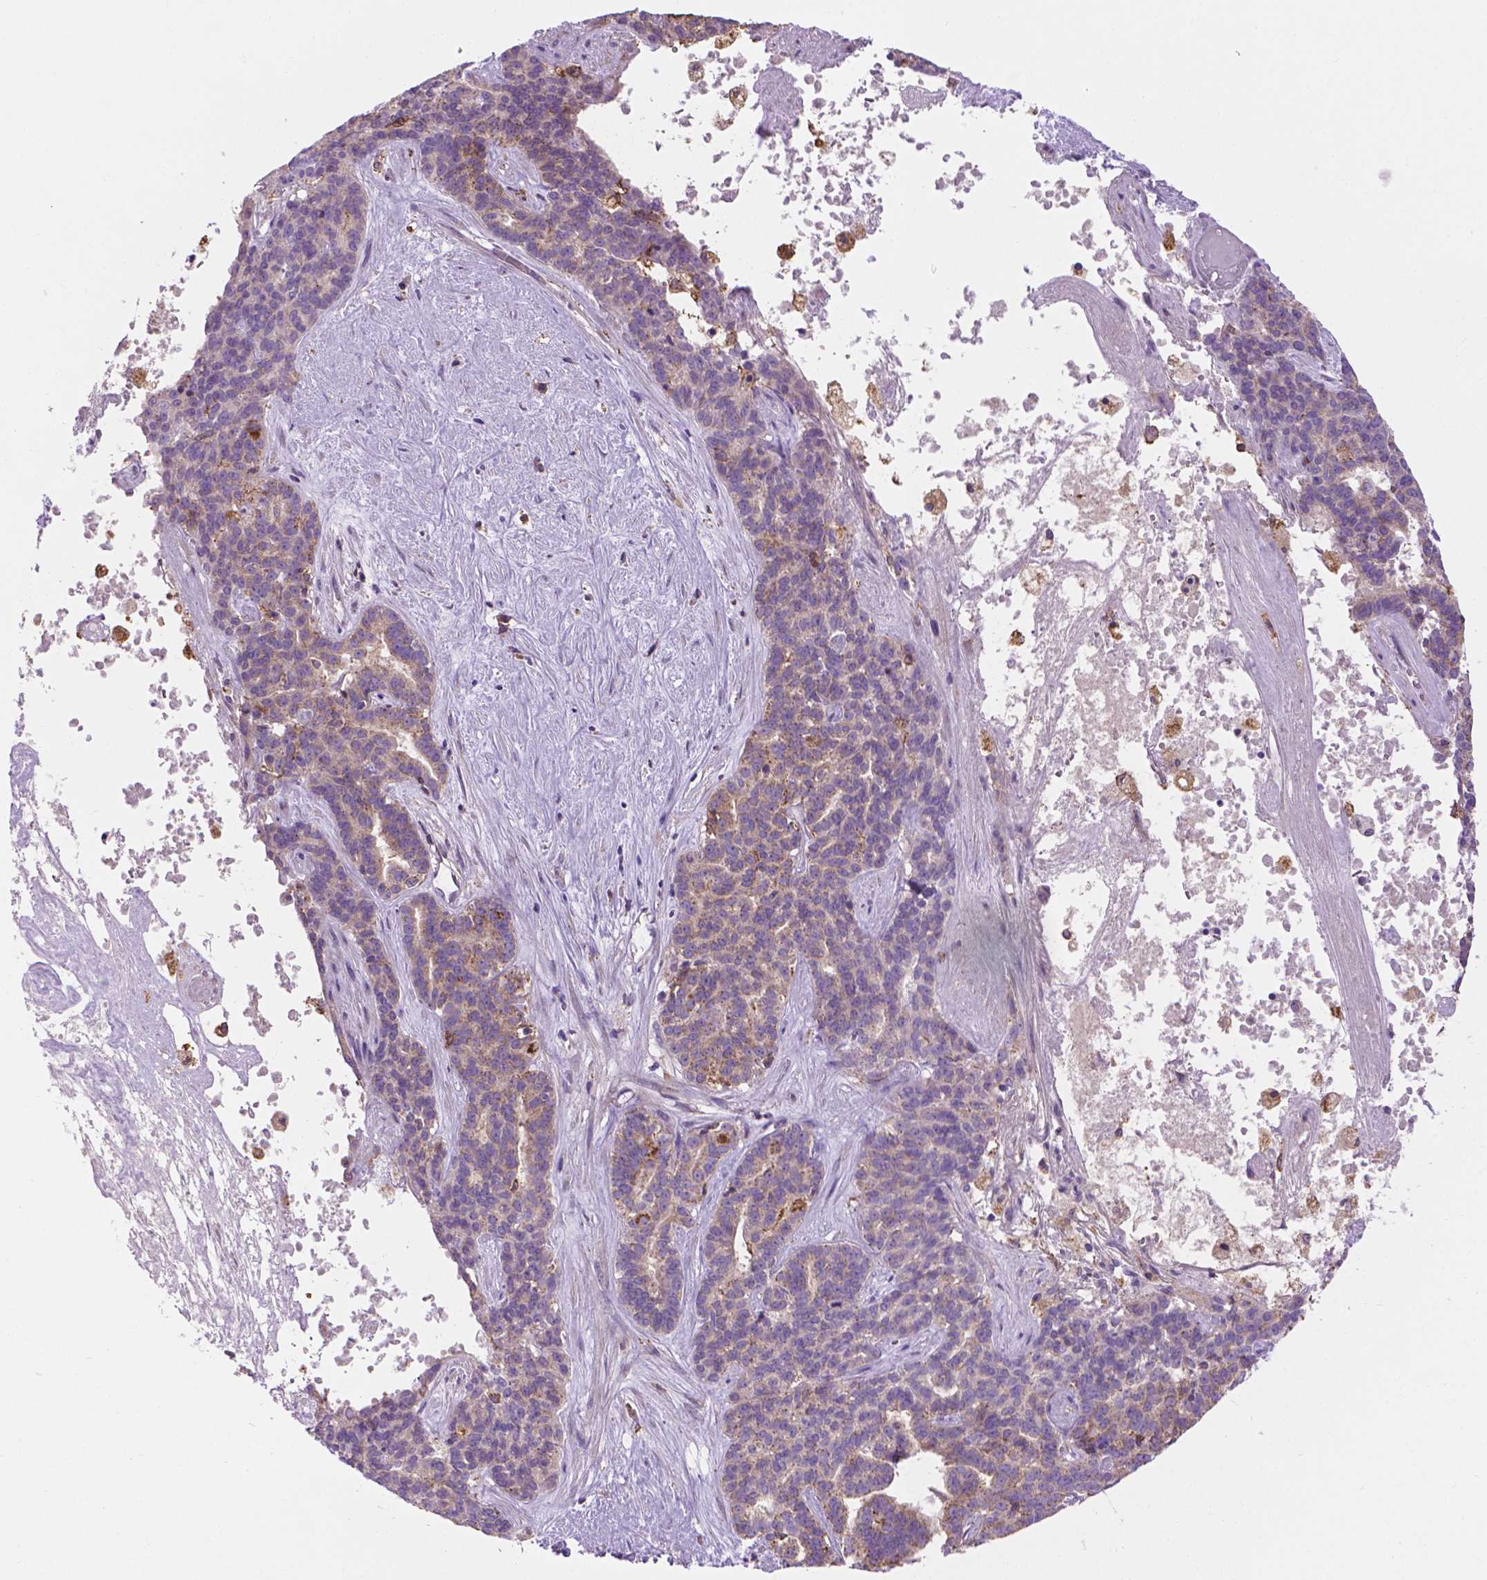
{"staining": {"intensity": "weak", "quantity": "<25%", "location": "cytoplasmic/membranous"}, "tissue": "liver cancer", "cell_type": "Tumor cells", "image_type": "cancer", "snomed": [{"axis": "morphology", "description": "Cholangiocarcinoma"}, {"axis": "topography", "description": "Liver"}], "caption": "IHC micrograph of human liver cancer stained for a protein (brown), which displays no positivity in tumor cells.", "gene": "SLC51B", "patient": {"sex": "female", "age": 47}}